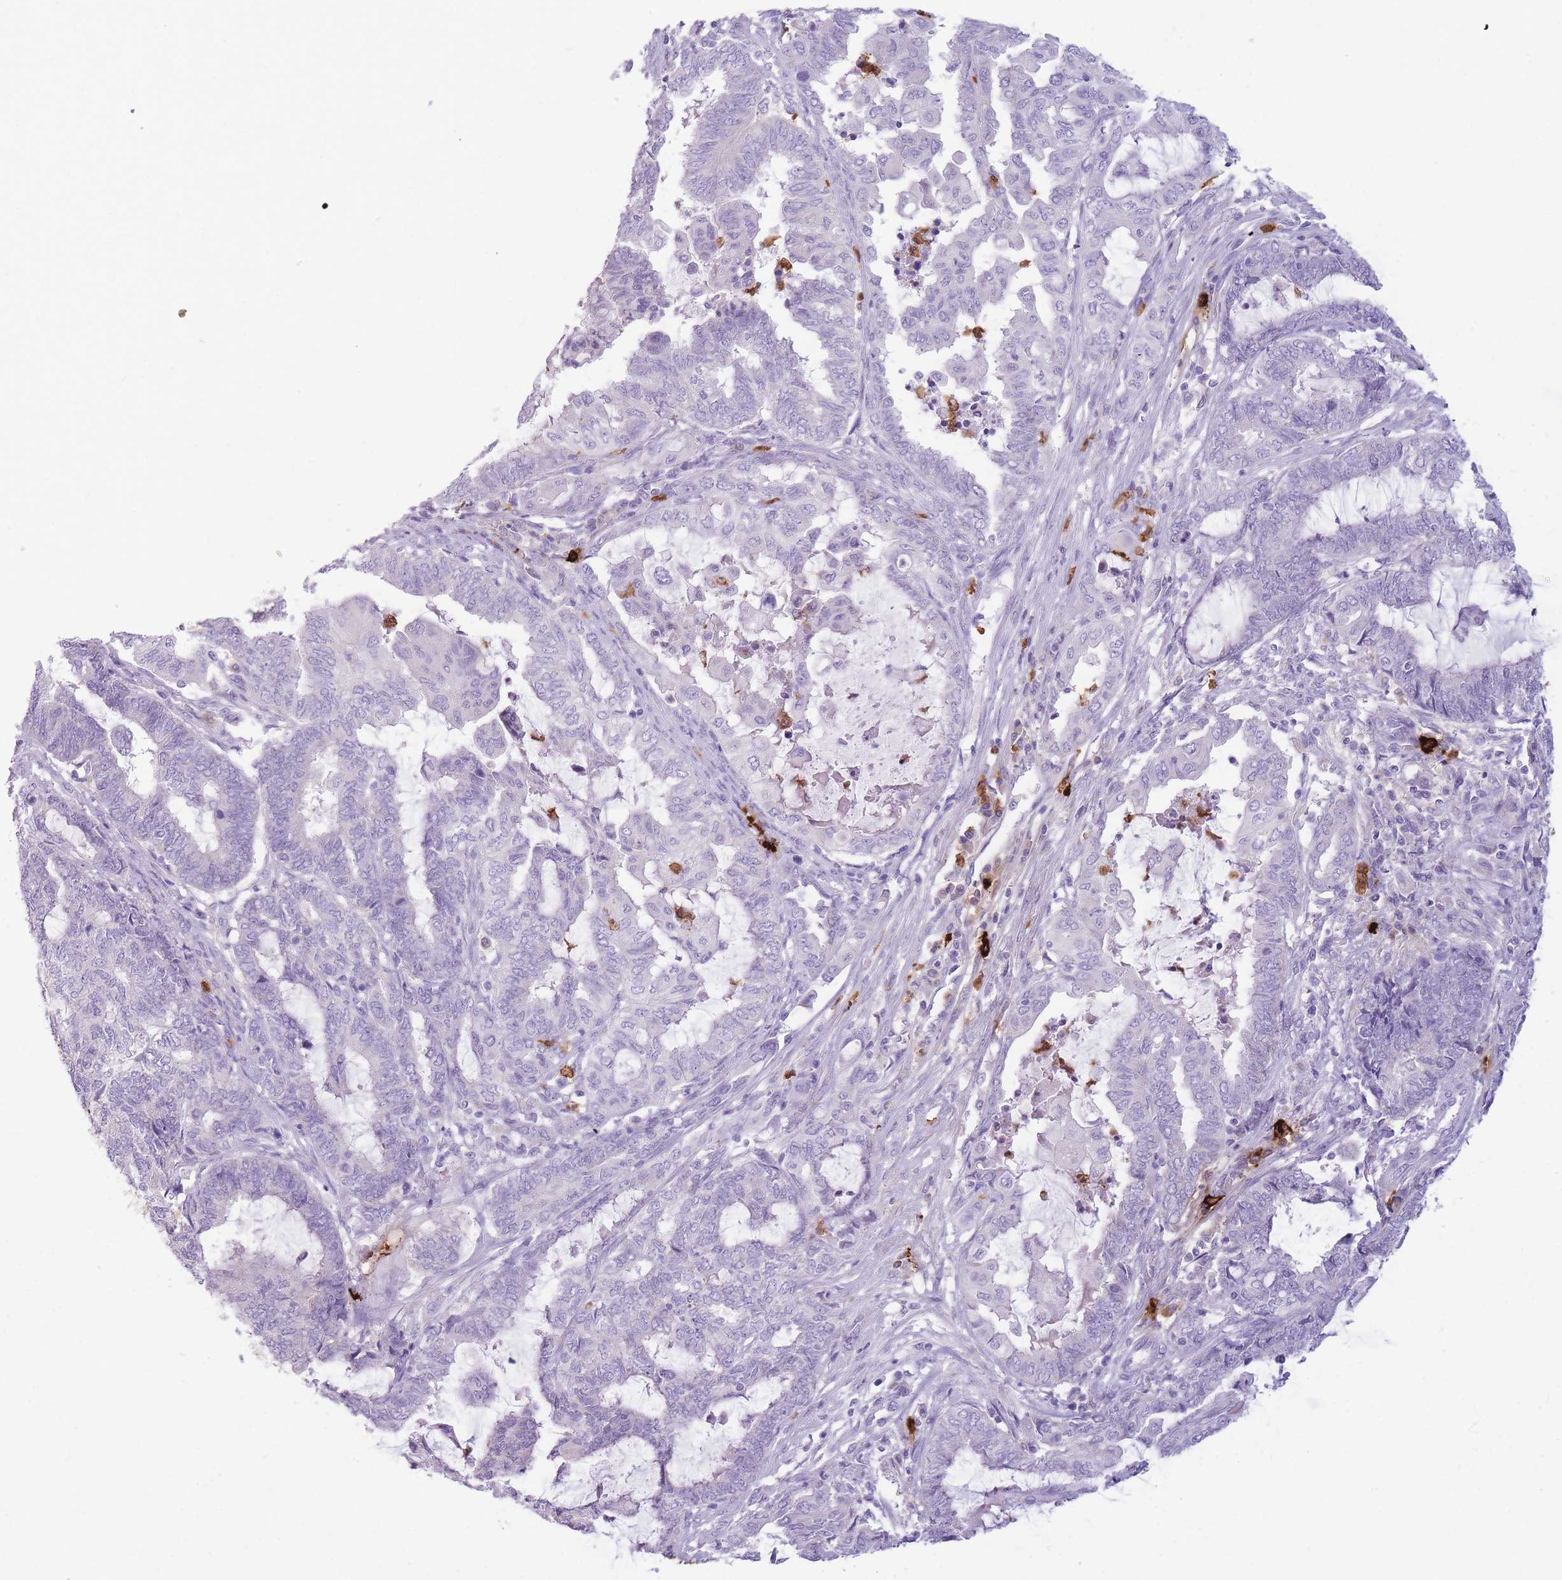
{"staining": {"intensity": "negative", "quantity": "none", "location": "none"}, "tissue": "endometrial cancer", "cell_type": "Tumor cells", "image_type": "cancer", "snomed": [{"axis": "morphology", "description": "Adenocarcinoma, NOS"}, {"axis": "topography", "description": "Uterus"}, {"axis": "topography", "description": "Endometrium"}], "caption": "Protein analysis of adenocarcinoma (endometrial) demonstrates no significant positivity in tumor cells.", "gene": "TPSAB1", "patient": {"sex": "female", "age": 70}}